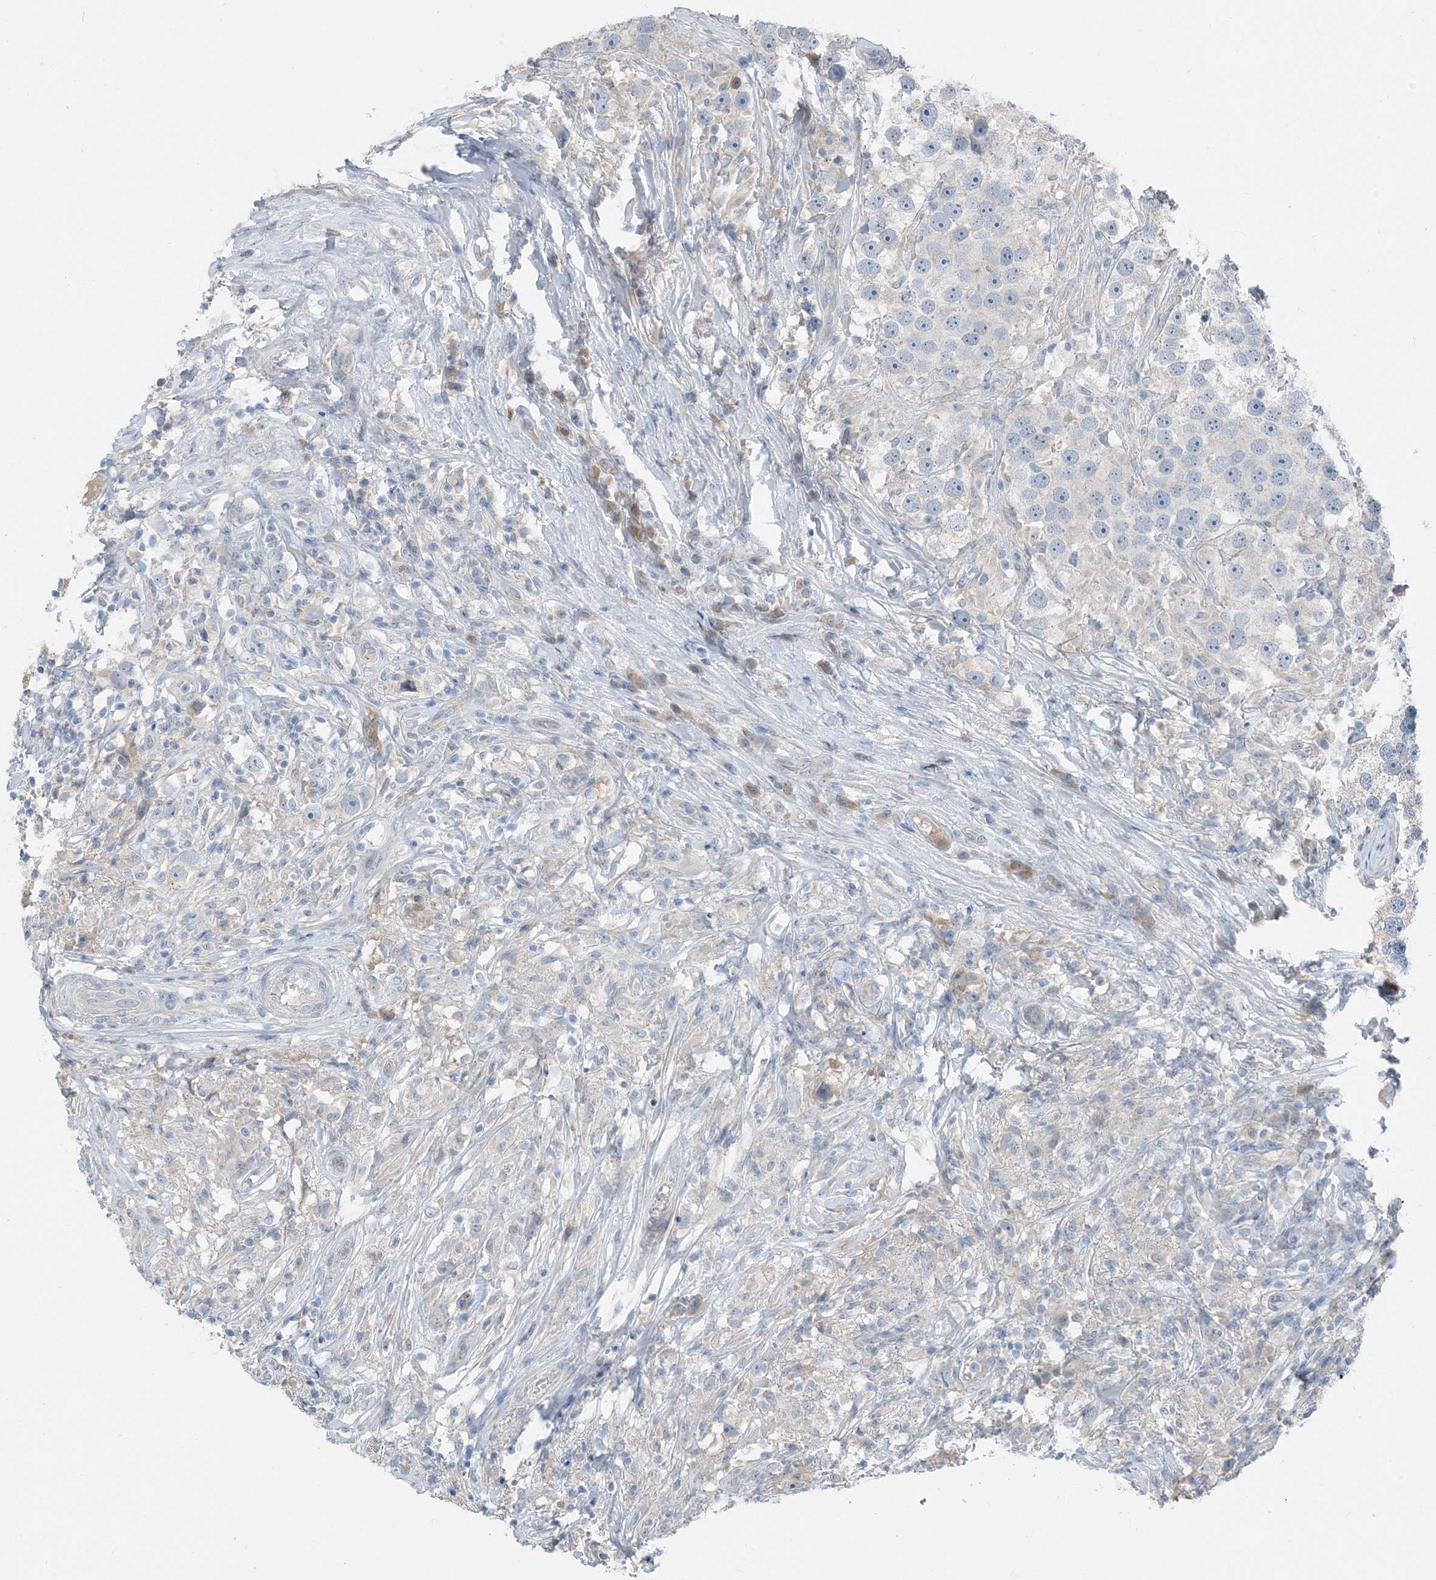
{"staining": {"intensity": "negative", "quantity": "none", "location": "none"}, "tissue": "testis cancer", "cell_type": "Tumor cells", "image_type": "cancer", "snomed": [{"axis": "morphology", "description": "Seminoma, NOS"}, {"axis": "topography", "description": "Testis"}], "caption": "High magnification brightfield microscopy of testis seminoma stained with DAB (3,3'-diaminobenzidine) (brown) and counterstained with hematoxylin (blue): tumor cells show no significant staining.", "gene": "NCOA7", "patient": {"sex": "male", "age": 49}}